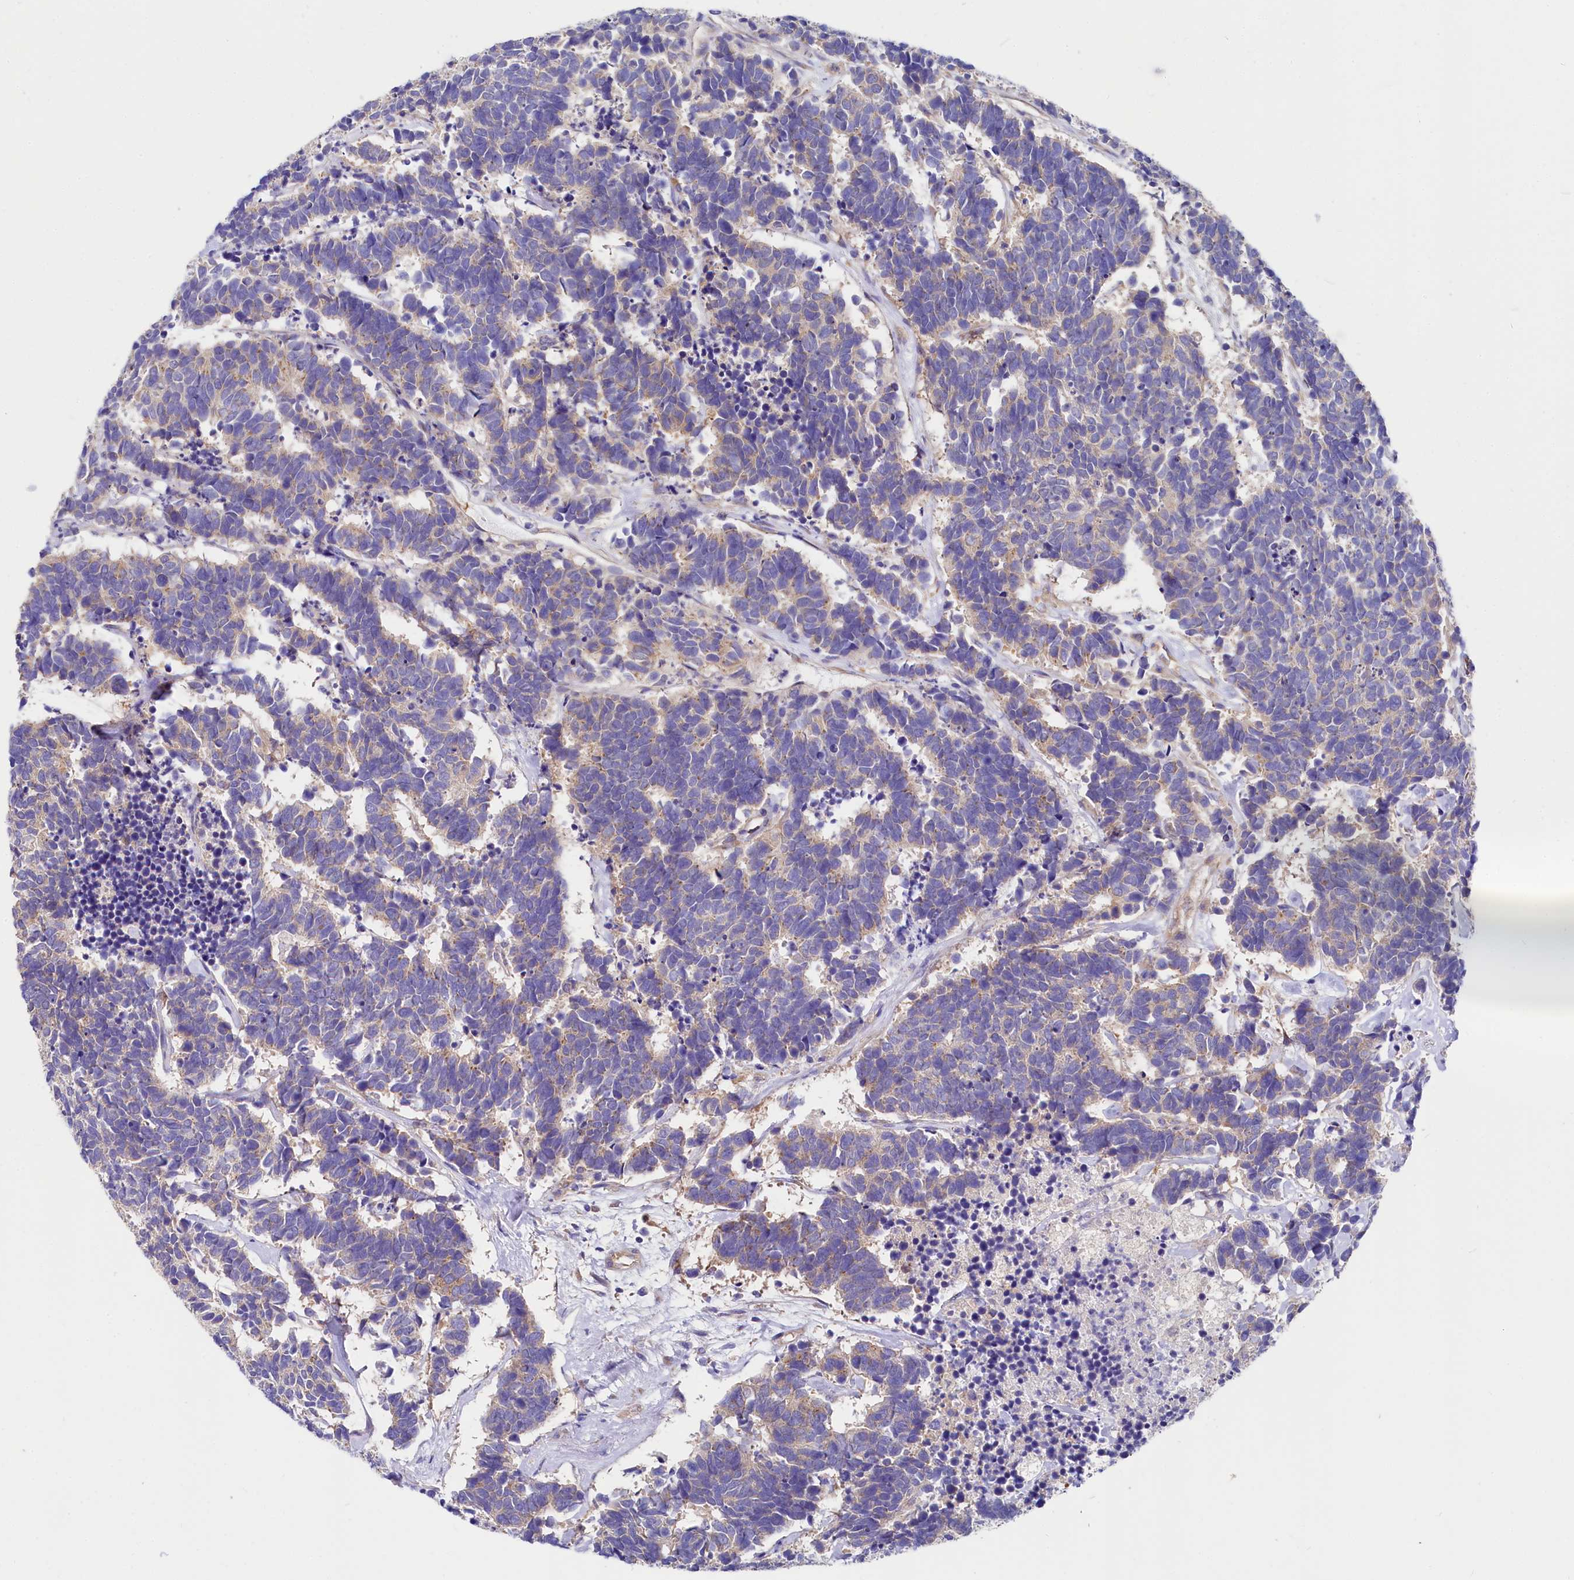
{"staining": {"intensity": "negative", "quantity": "none", "location": "none"}, "tissue": "carcinoid", "cell_type": "Tumor cells", "image_type": "cancer", "snomed": [{"axis": "morphology", "description": "Carcinoma, NOS"}, {"axis": "morphology", "description": "Carcinoid, malignant, NOS"}, {"axis": "topography", "description": "Urinary bladder"}], "caption": "Tumor cells show no significant expression in malignant carcinoid.", "gene": "QARS1", "patient": {"sex": "male", "age": 57}}